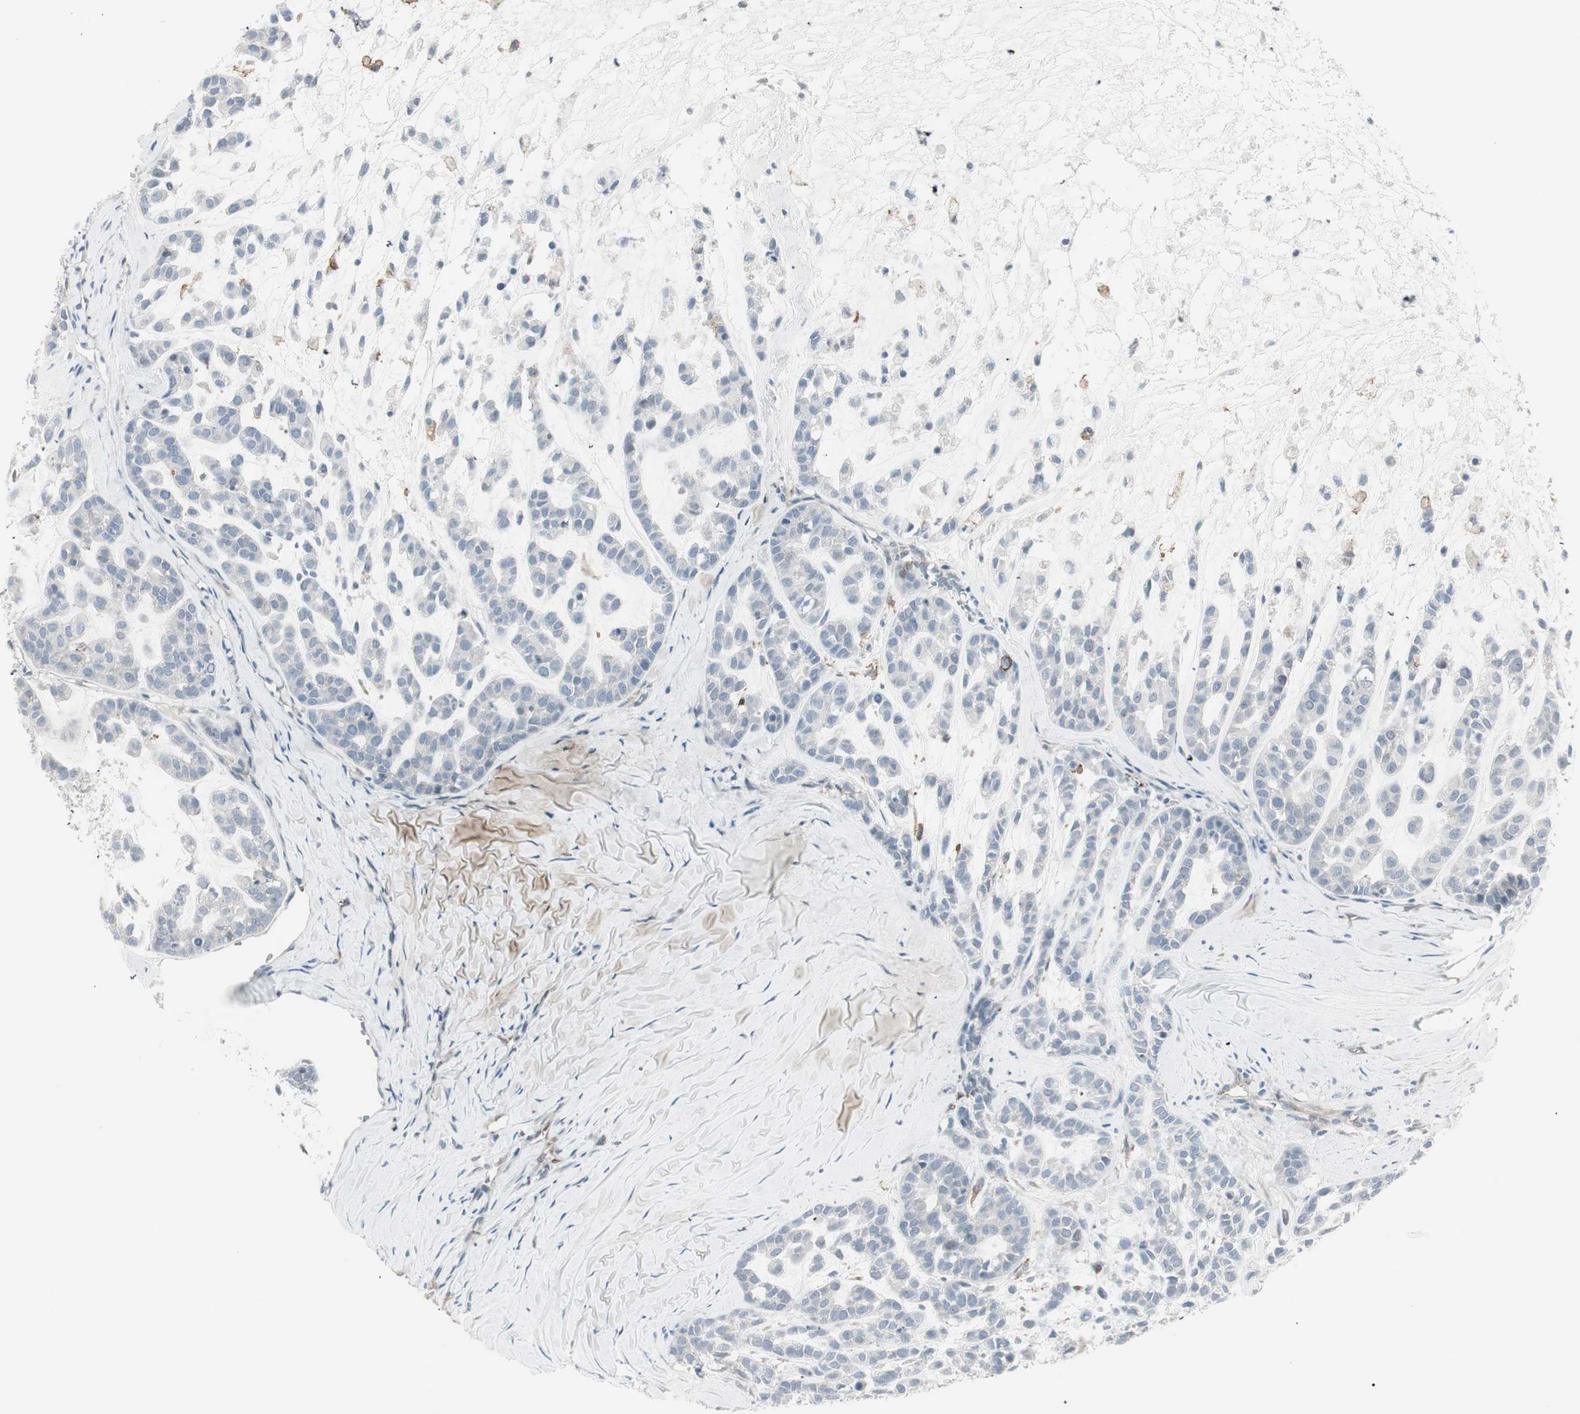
{"staining": {"intensity": "negative", "quantity": "none", "location": "none"}, "tissue": "head and neck cancer", "cell_type": "Tumor cells", "image_type": "cancer", "snomed": [{"axis": "morphology", "description": "Adenocarcinoma, NOS"}, {"axis": "morphology", "description": "Adenoma, NOS"}, {"axis": "topography", "description": "Head-Neck"}], "caption": "Immunohistochemistry (IHC) photomicrograph of adenocarcinoma (head and neck) stained for a protein (brown), which displays no expression in tumor cells.", "gene": "MAP4K4", "patient": {"sex": "female", "age": 55}}